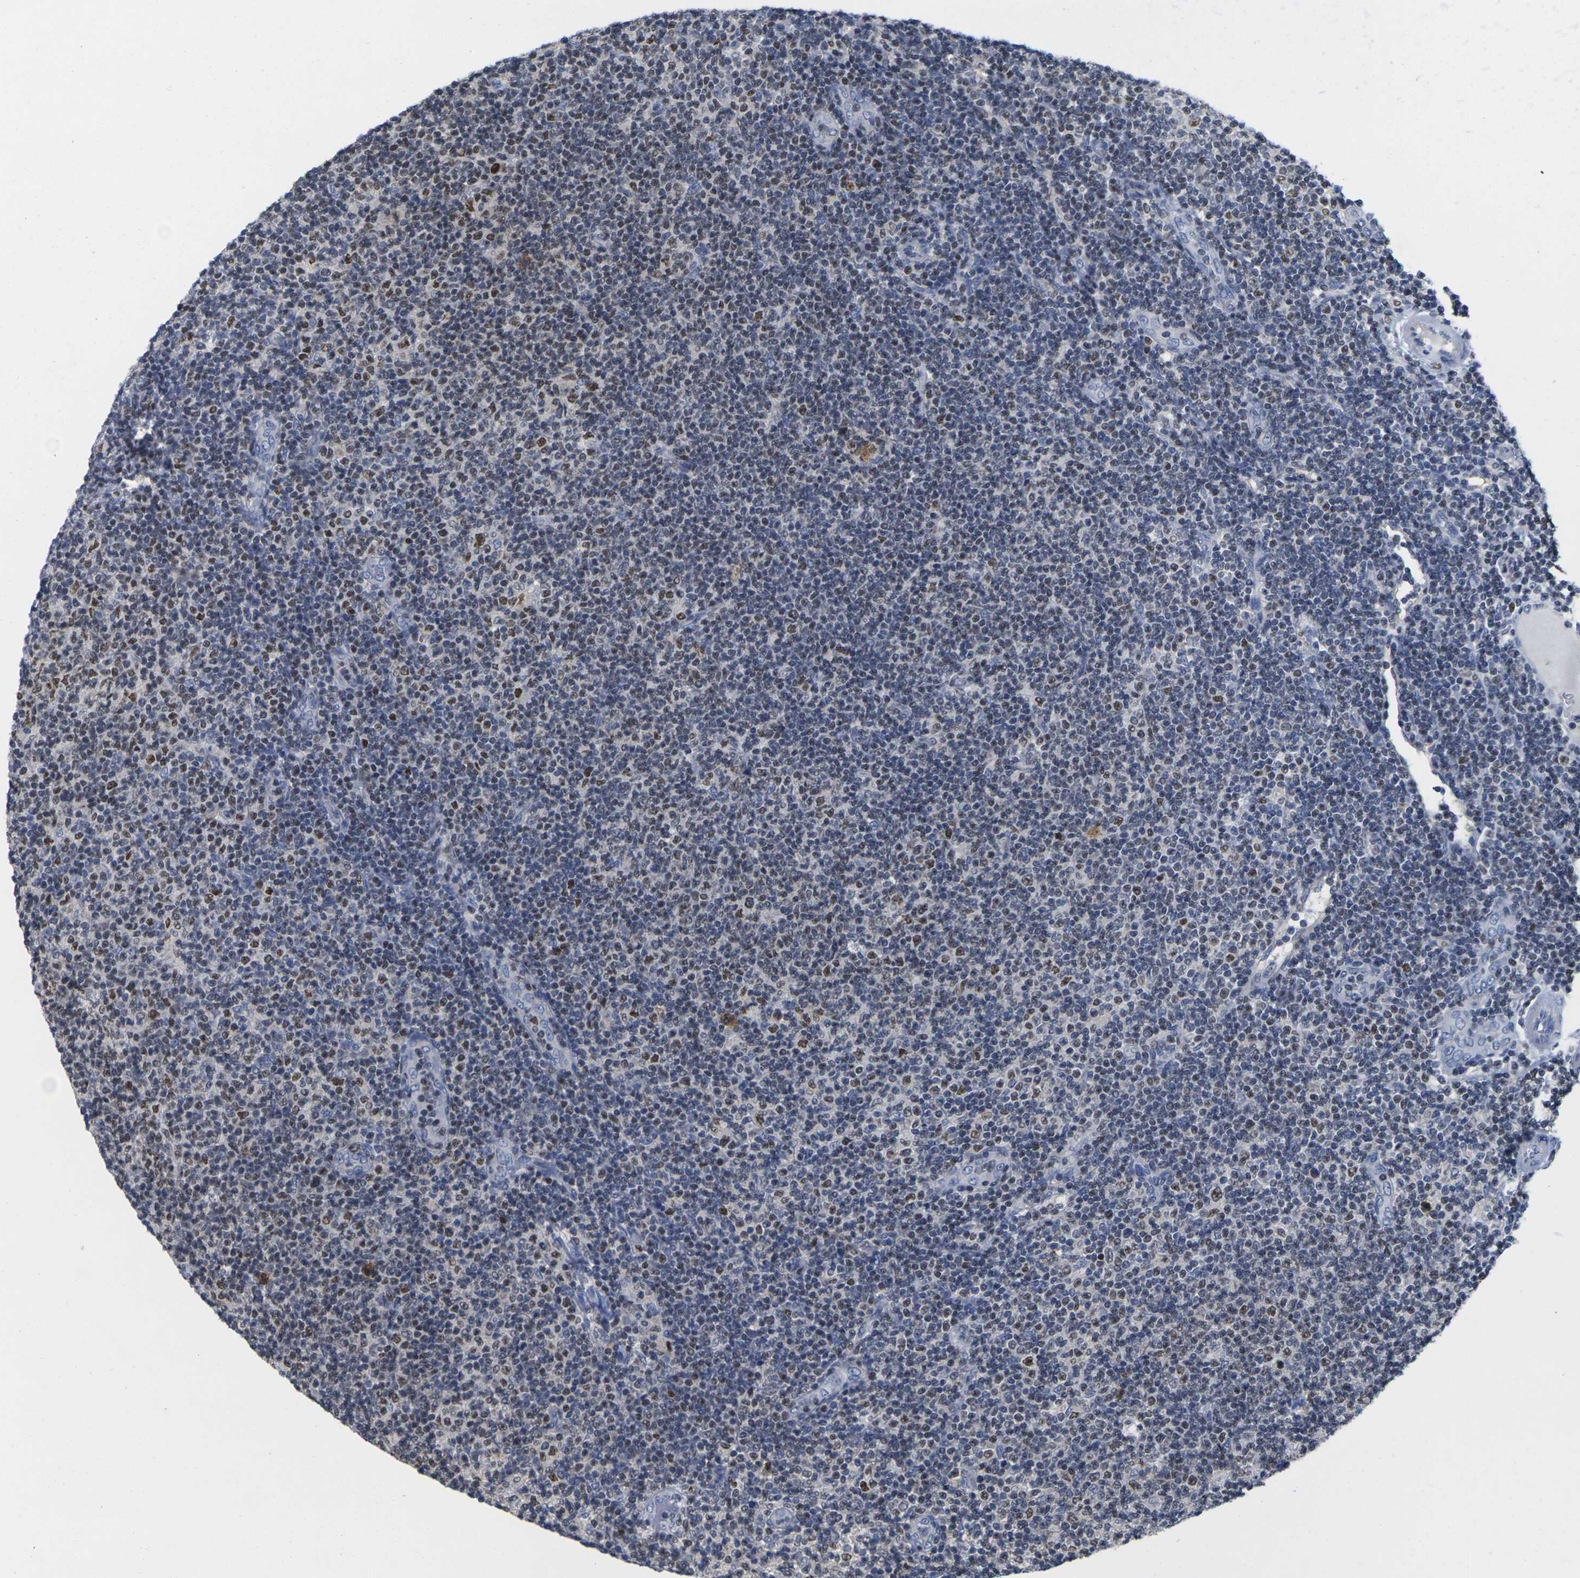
{"staining": {"intensity": "moderate", "quantity": "25%-75%", "location": "nuclear"}, "tissue": "lymphoma", "cell_type": "Tumor cells", "image_type": "cancer", "snomed": [{"axis": "morphology", "description": "Malignant lymphoma, non-Hodgkin's type, Low grade"}, {"axis": "topography", "description": "Lymph node"}], "caption": "An IHC photomicrograph of neoplastic tissue is shown. Protein staining in brown labels moderate nuclear positivity in lymphoma within tumor cells.", "gene": "IKZF1", "patient": {"sex": "male", "age": 83}}